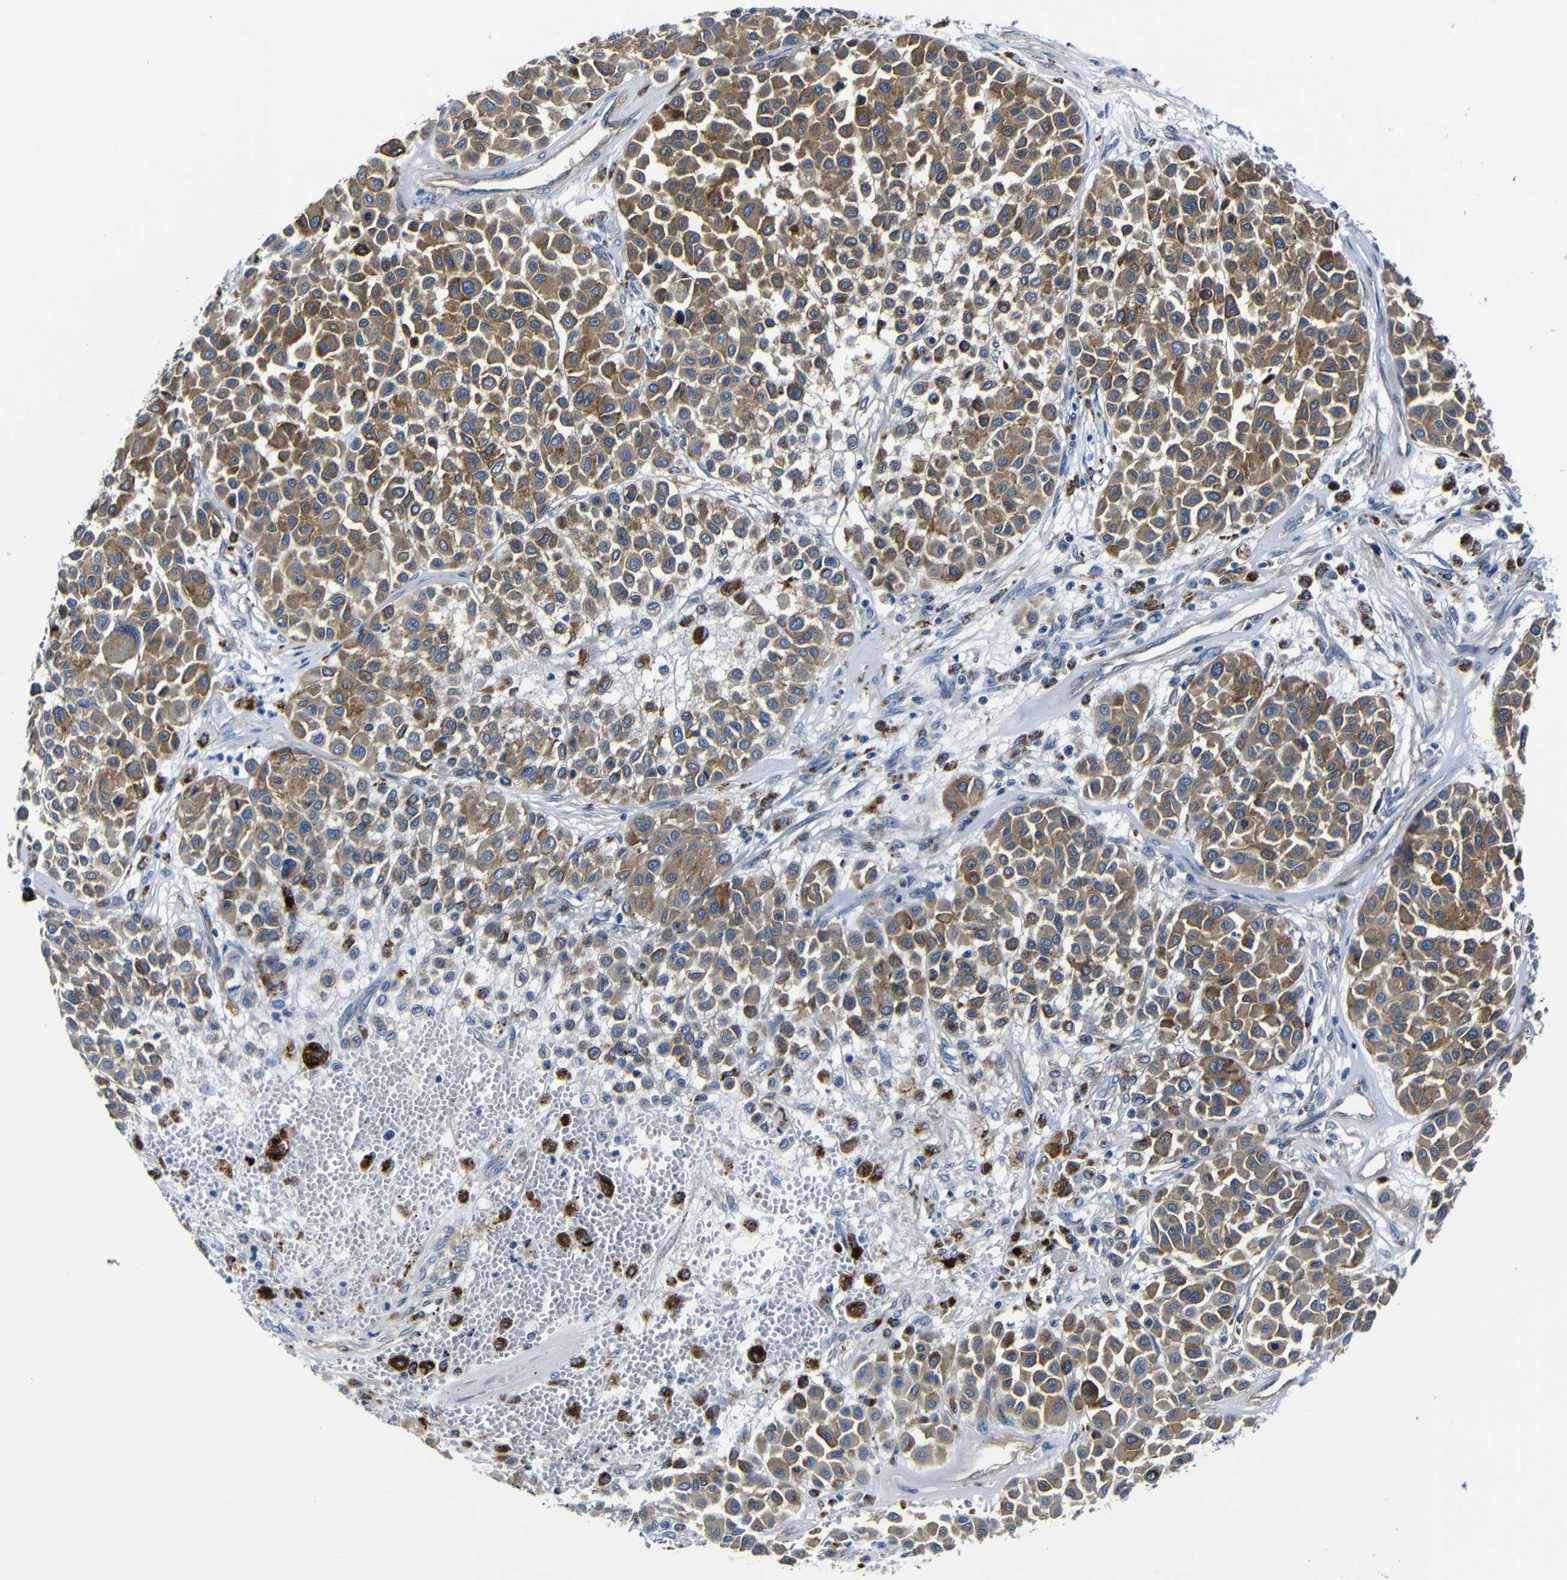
{"staining": {"intensity": "moderate", "quantity": ">75%", "location": "cytoplasmic/membranous"}, "tissue": "melanoma", "cell_type": "Tumor cells", "image_type": "cancer", "snomed": [{"axis": "morphology", "description": "Malignant melanoma, Metastatic site"}, {"axis": "topography", "description": "Soft tissue"}], "caption": "Protein expression by immunohistochemistry (IHC) exhibits moderate cytoplasmic/membranous expression in about >75% of tumor cells in melanoma.", "gene": "GIMAP2", "patient": {"sex": "male", "age": 41}}